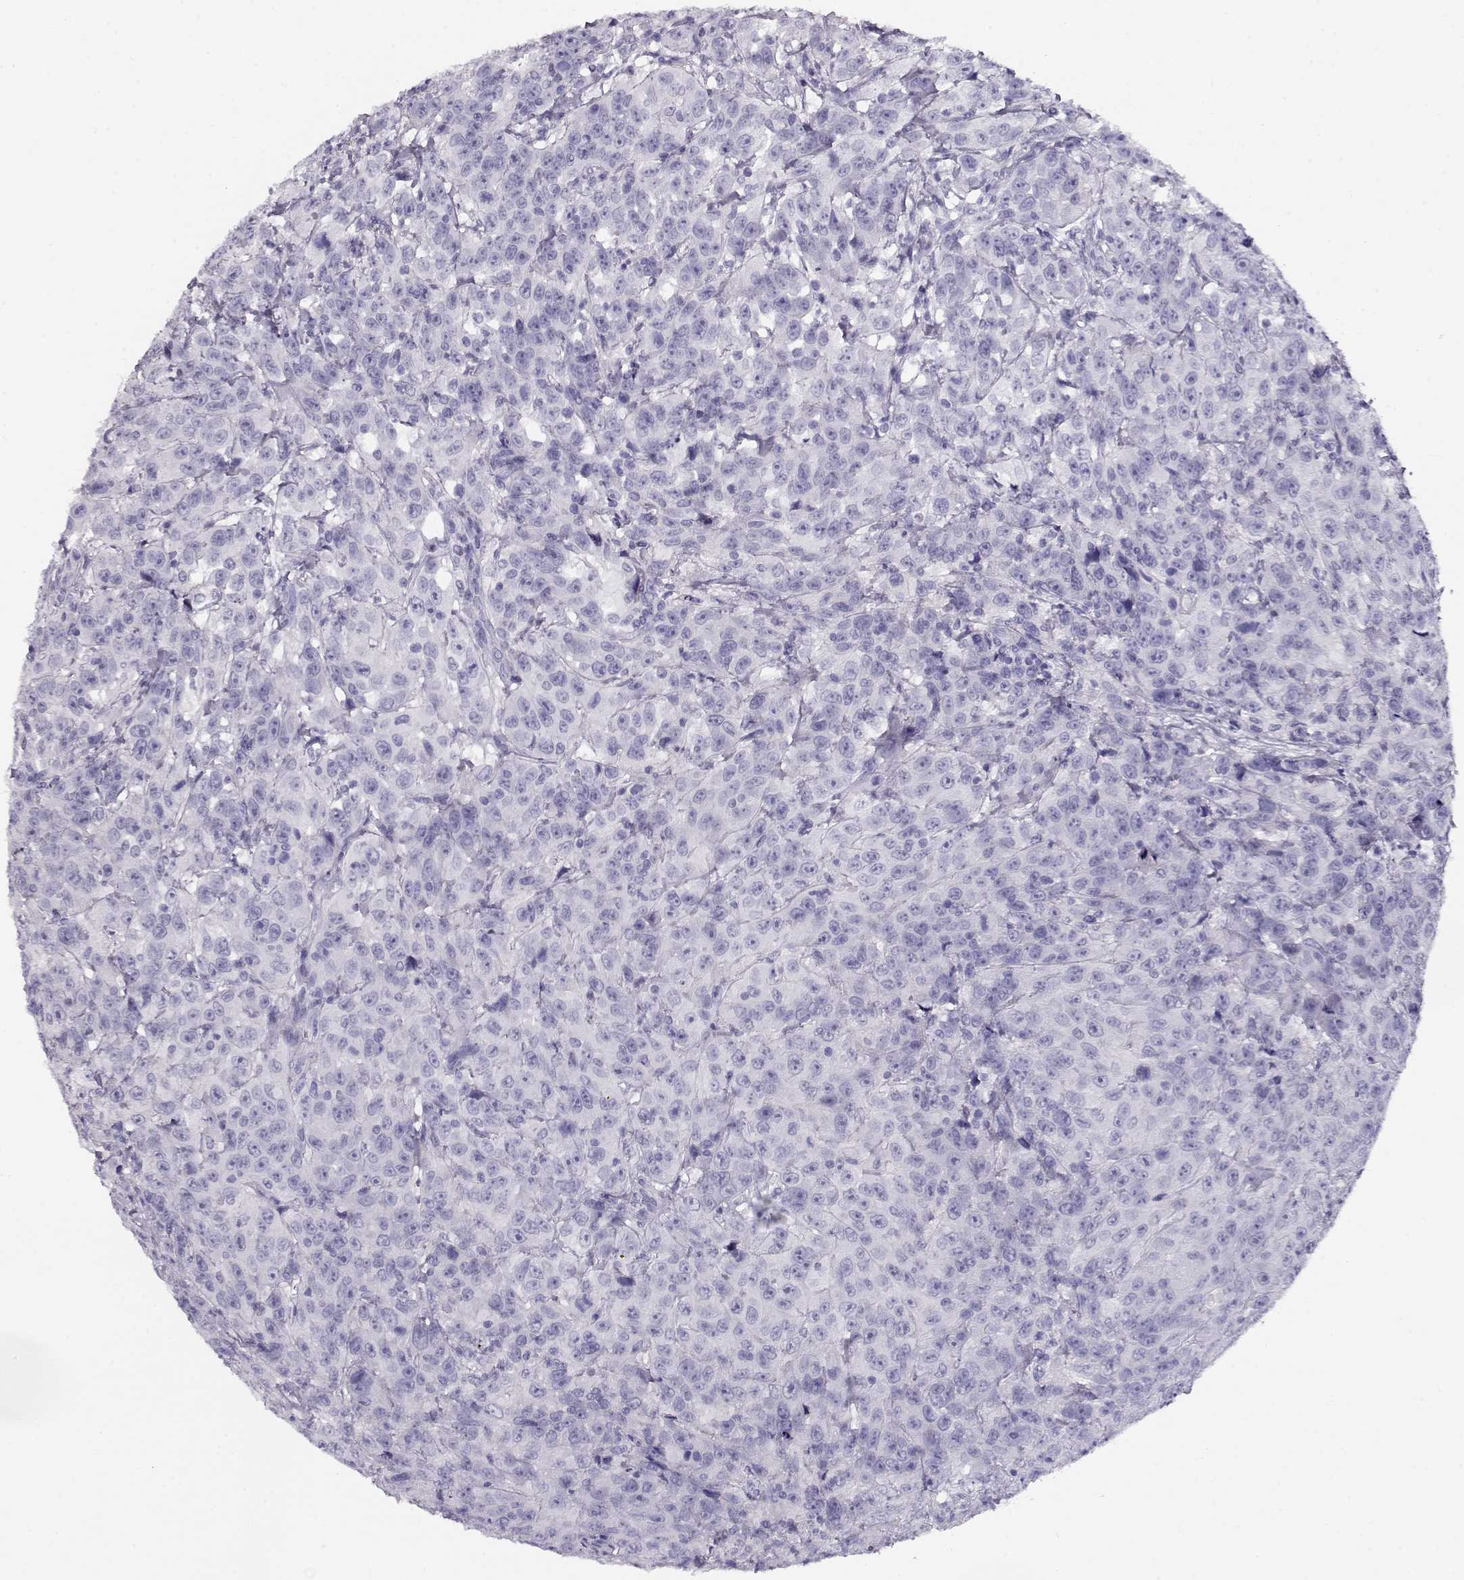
{"staining": {"intensity": "negative", "quantity": "none", "location": "none"}, "tissue": "urothelial cancer", "cell_type": "Tumor cells", "image_type": "cancer", "snomed": [{"axis": "morphology", "description": "Urothelial carcinoma, NOS"}, {"axis": "morphology", "description": "Urothelial carcinoma, High grade"}, {"axis": "topography", "description": "Urinary bladder"}], "caption": "Tumor cells are negative for protein expression in human urothelial cancer. Nuclei are stained in blue.", "gene": "ACTN2", "patient": {"sex": "female", "age": 73}}